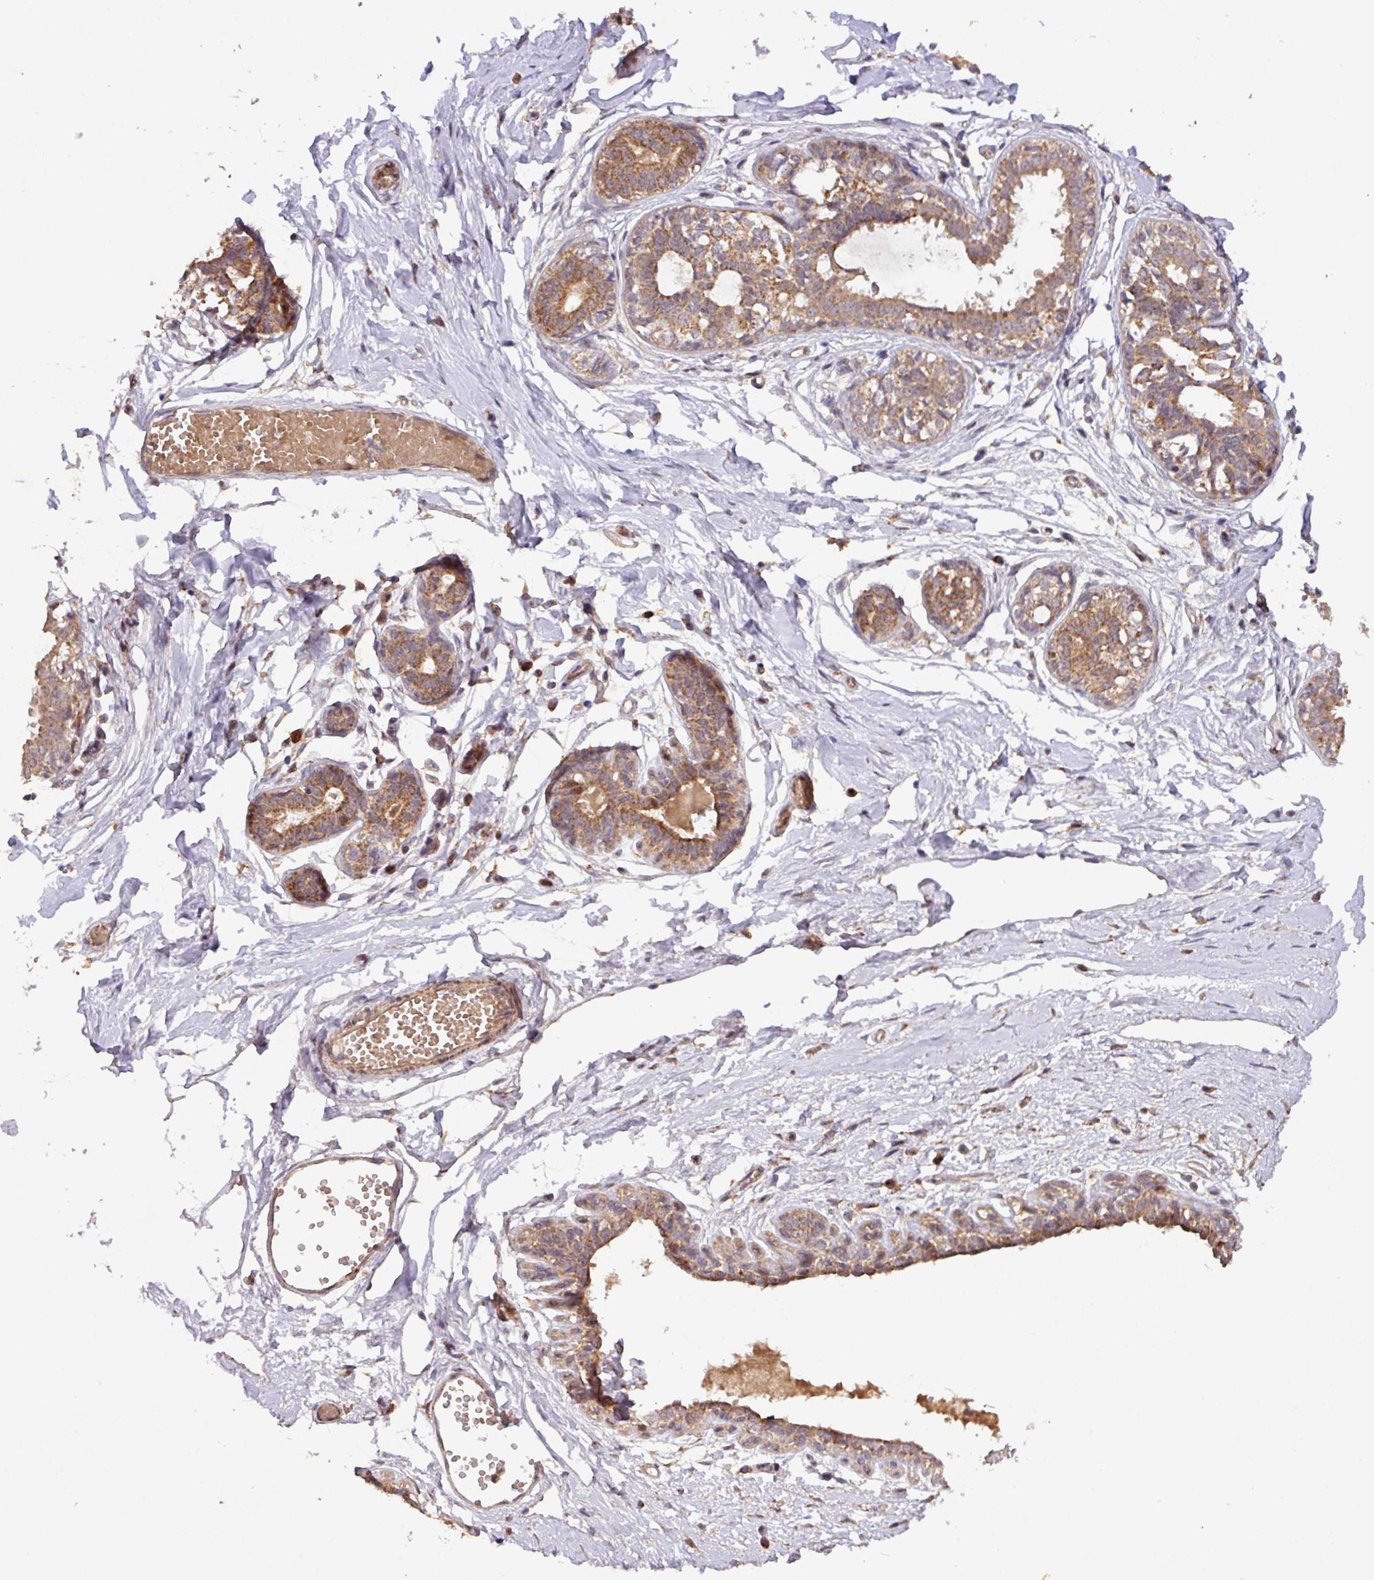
{"staining": {"intensity": "moderate", "quantity": ">75%", "location": "cytoplasmic/membranous"}, "tissue": "breast", "cell_type": "Glandular cells", "image_type": "normal", "snomed": [{"axis": "morphology", "description": "Normal tissue, NOS"}, {"axis": "topography", "description": "Breast"}], "caption": "An immunohistochemistry (IHC) histopathology image of benign tissue is shown. Protein staining in brown labels moderate cytoplasmic/membranous positivity in breast within glandular cells.", "gene": "YPEL1", "patient": {"sex": "female", "age": 45}}